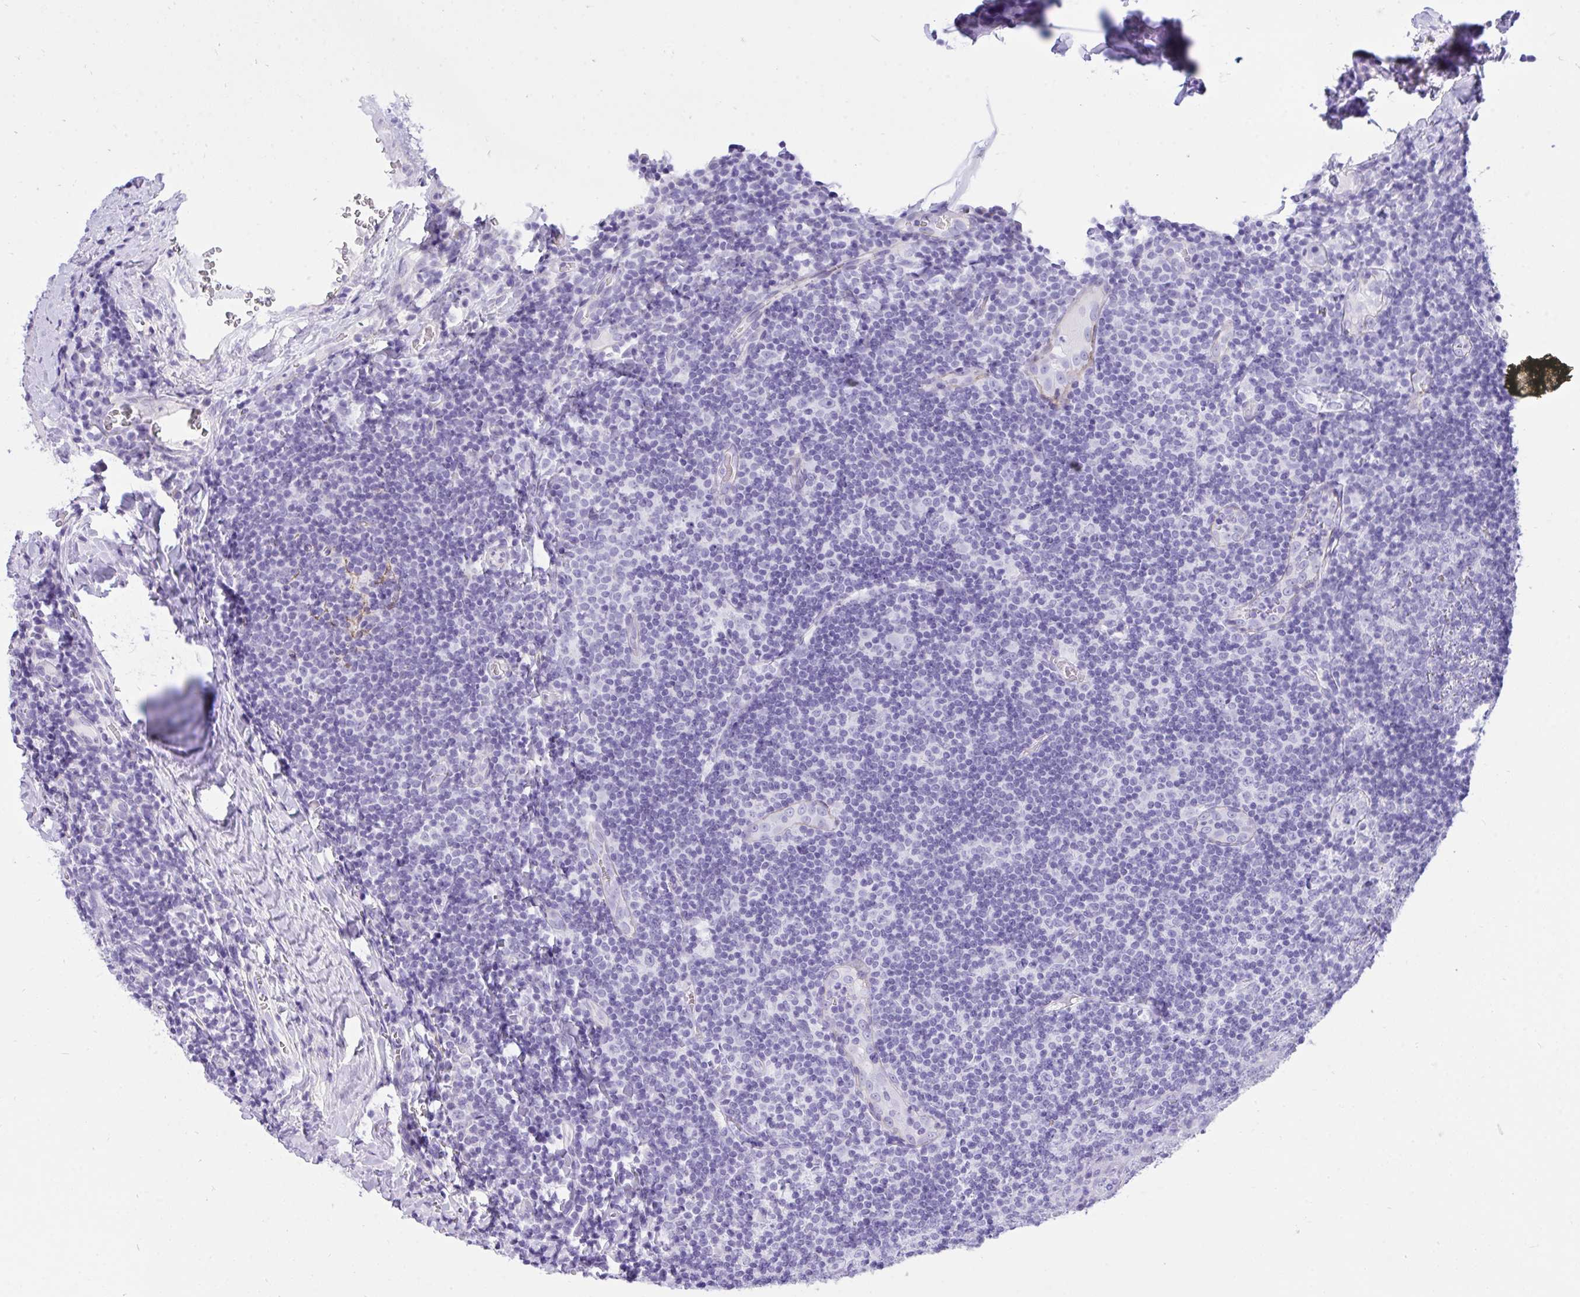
{"staining": {"intensity": "negative", "quantity": "none", "location": "none"}, "tissue": "tonsil", "cell_type": "Germinal center cells", "image_type": "normal", "snomed": [{"axis": "morphology", "description": "Normal tissue, NOS"}, {"axis": "morphology", "description": "Inflammation, NOS"}, {"axis": "topography", "description": "Tonsil"}], "caption": "The immunohistochemistry (IHC) image has no significant expression in germinal center cells of tonsil. (Stains: DAB immunohistochemistry with hematoxylin counter stain, Microscopy: brightfield microscopy at high magnification).", "gene": "TLN2", "patient": {"sex": "female", "age": 31}}